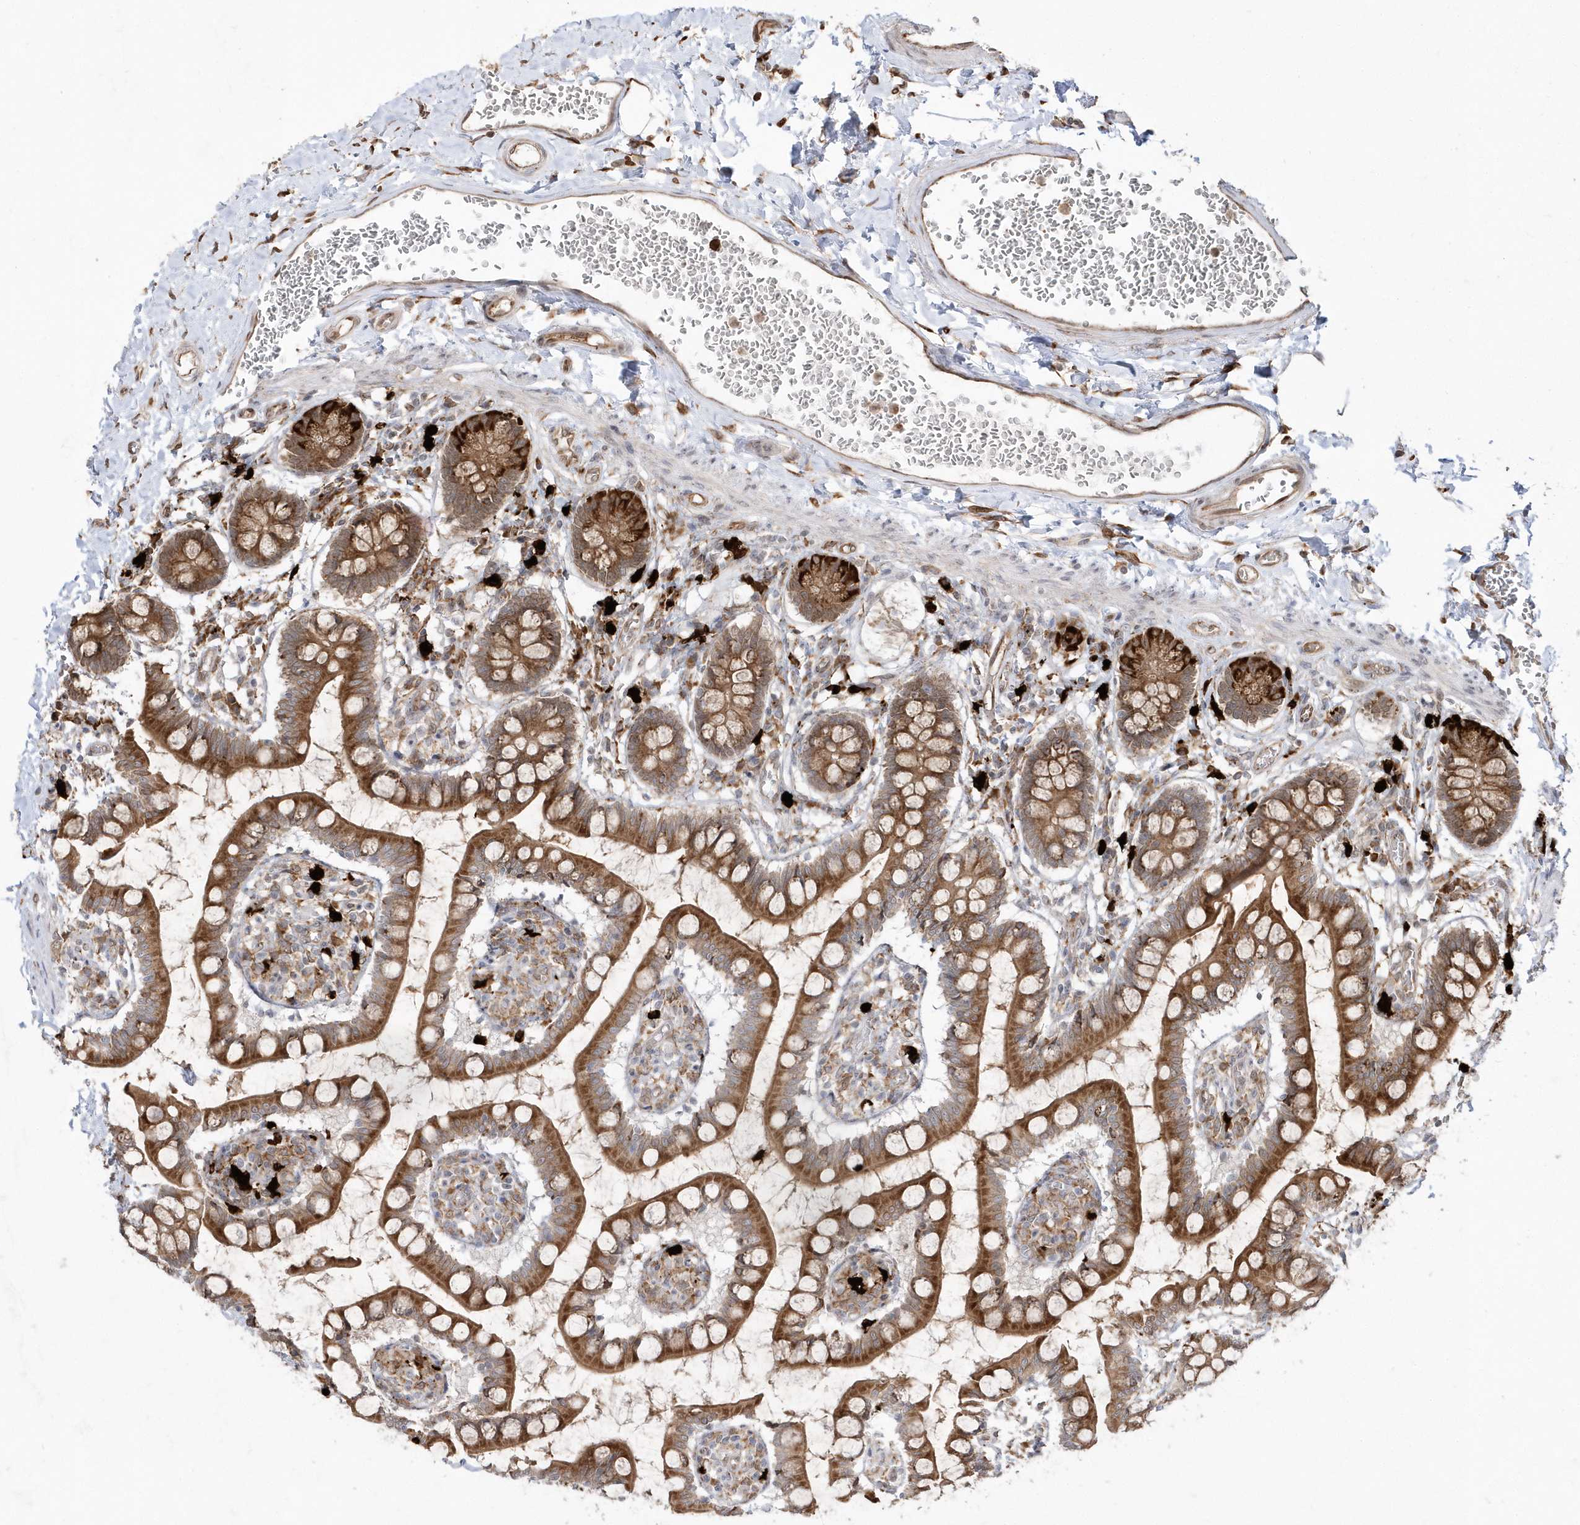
{"staining": {"intensity": "strong", "quantity": ">75%", "location": "cytoplasmic/membranous"}, "tissue": "small intestine", "cell_type": "Glandular cells", "image_type": "normal", "snomed": [{"axis": "morphology", "description": "Normal tissue, NOS"}, {"axis": "topography", "description": "Small intestine"}], "caption": "Immunohistochemistry (IHC) (DAB (3,3'-diaminobenzidine)) staining of normal small intestine reveals strong cytoplasmic/membranous protein expression in about >75% of glandular cells.", "gene": "EPC2", "patient": {"sex": "male", "age": 52}}